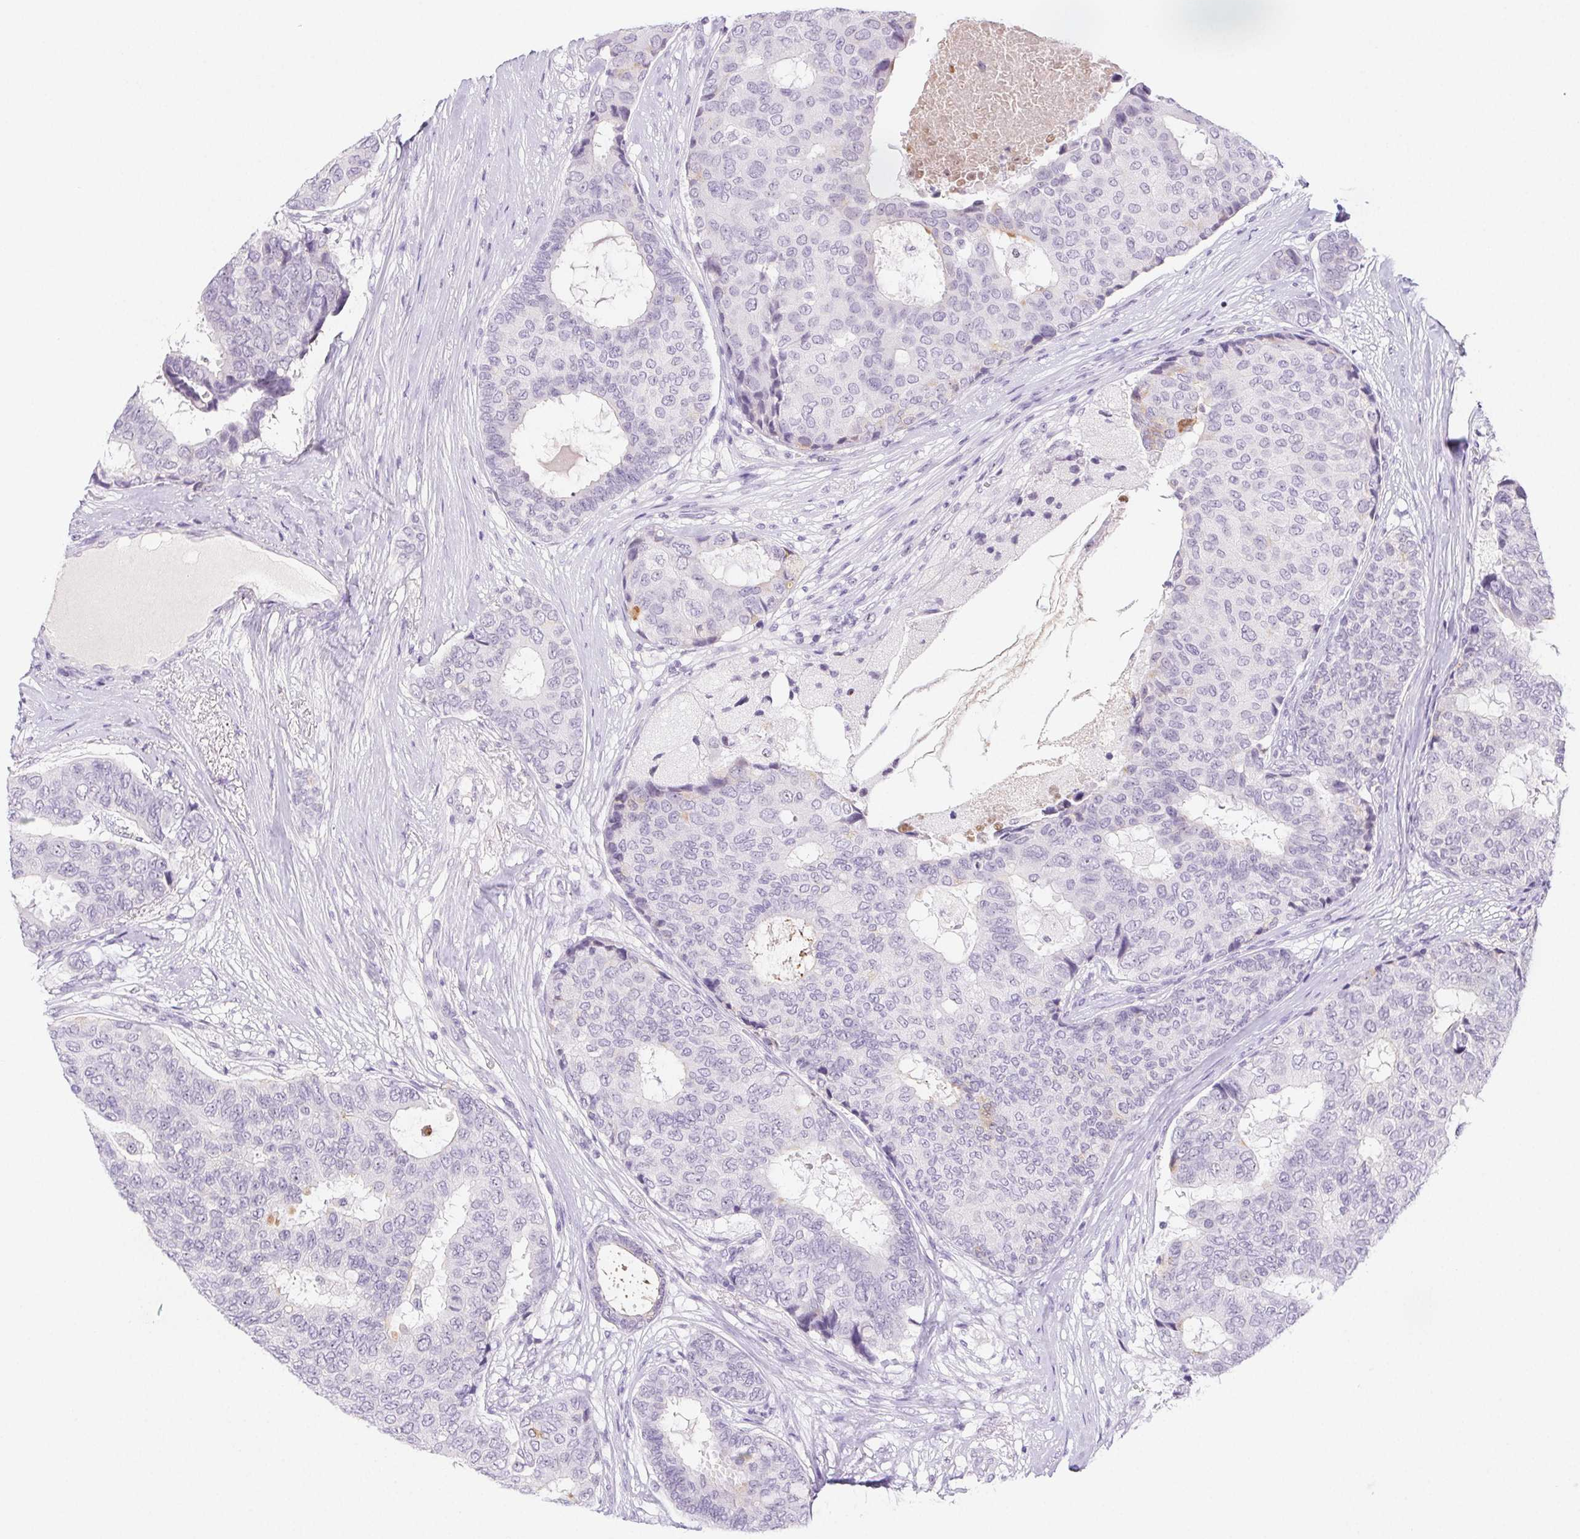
{"staining": {"intensity": "negative", "quantity": "none", "location": "none"}, "tissue": "breast cancer", "cell_type": "Tumor cells", "image_type": "cancer", "snomed": [{"axis": "morphology", "description": "Duct carcinoma"}, {"axis": "topography", "description": "Breast"}], "caption": "Tumor cells are negative for brown protein staining in breast cancer (invasive ductal carcinoma).", "gene": "ST8SIA3", "patient": {"sex": "female", "age": 75}}